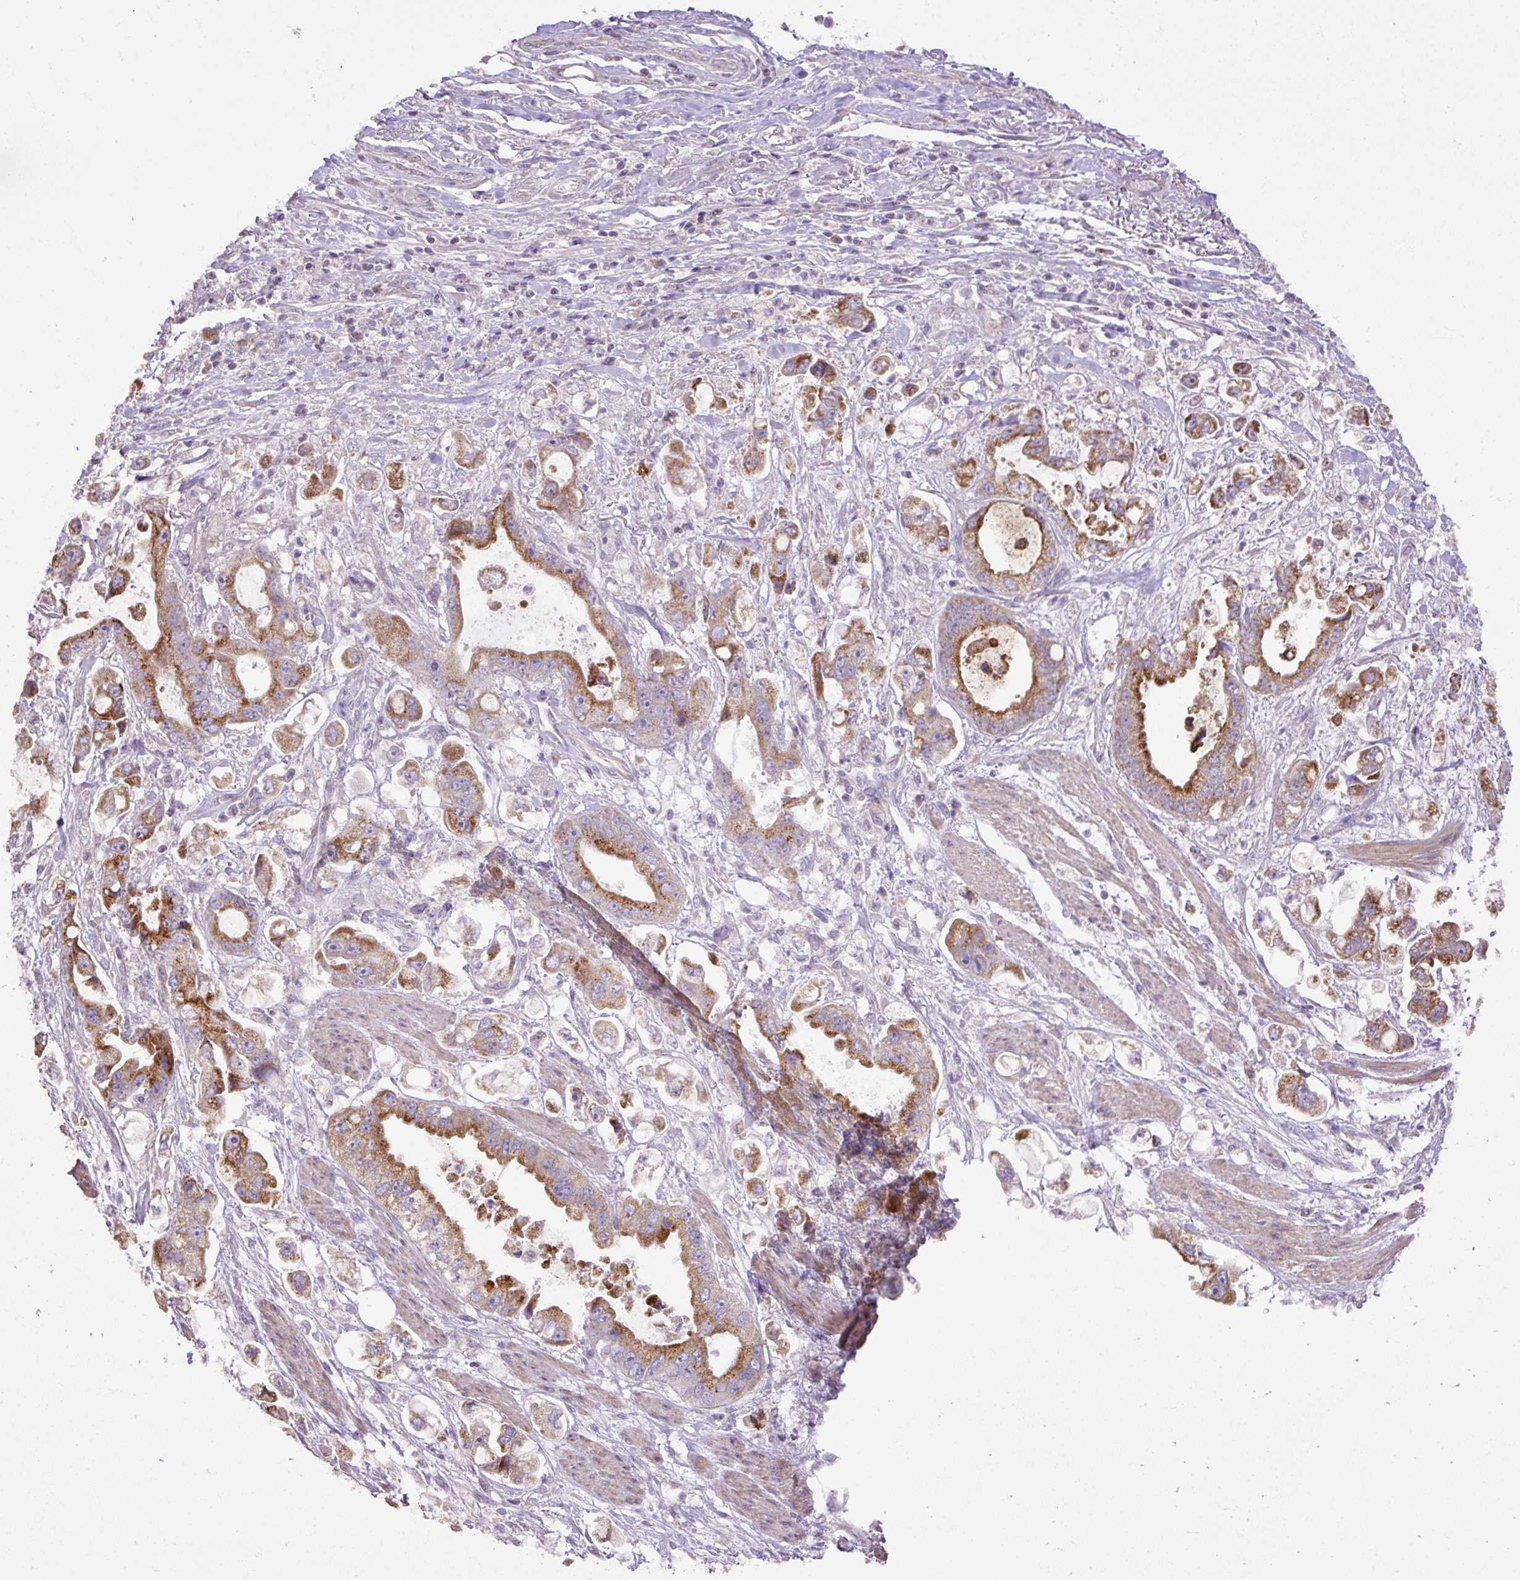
{"staining": {"intensity": "strong", "quantity": ">75%", "location": "cytoplasmic/membranous"}, "tissue": "stomach cancer", "cell_type": "Tumor cells", "image_type": "cancer", "snomed": [{"axis": "morphology", "description": "Adenocarcinoma, NOS"}, {"axis": "topography", "description": "Stomach"}], "caption": "Stomach cancer stained with immunohistochemistry (IHC) shows strong cytoplasmic/membranous positivity in about >75% of tumor cells.", "gene": "ABR", "patient": {"sex": "male", "age": 62}}